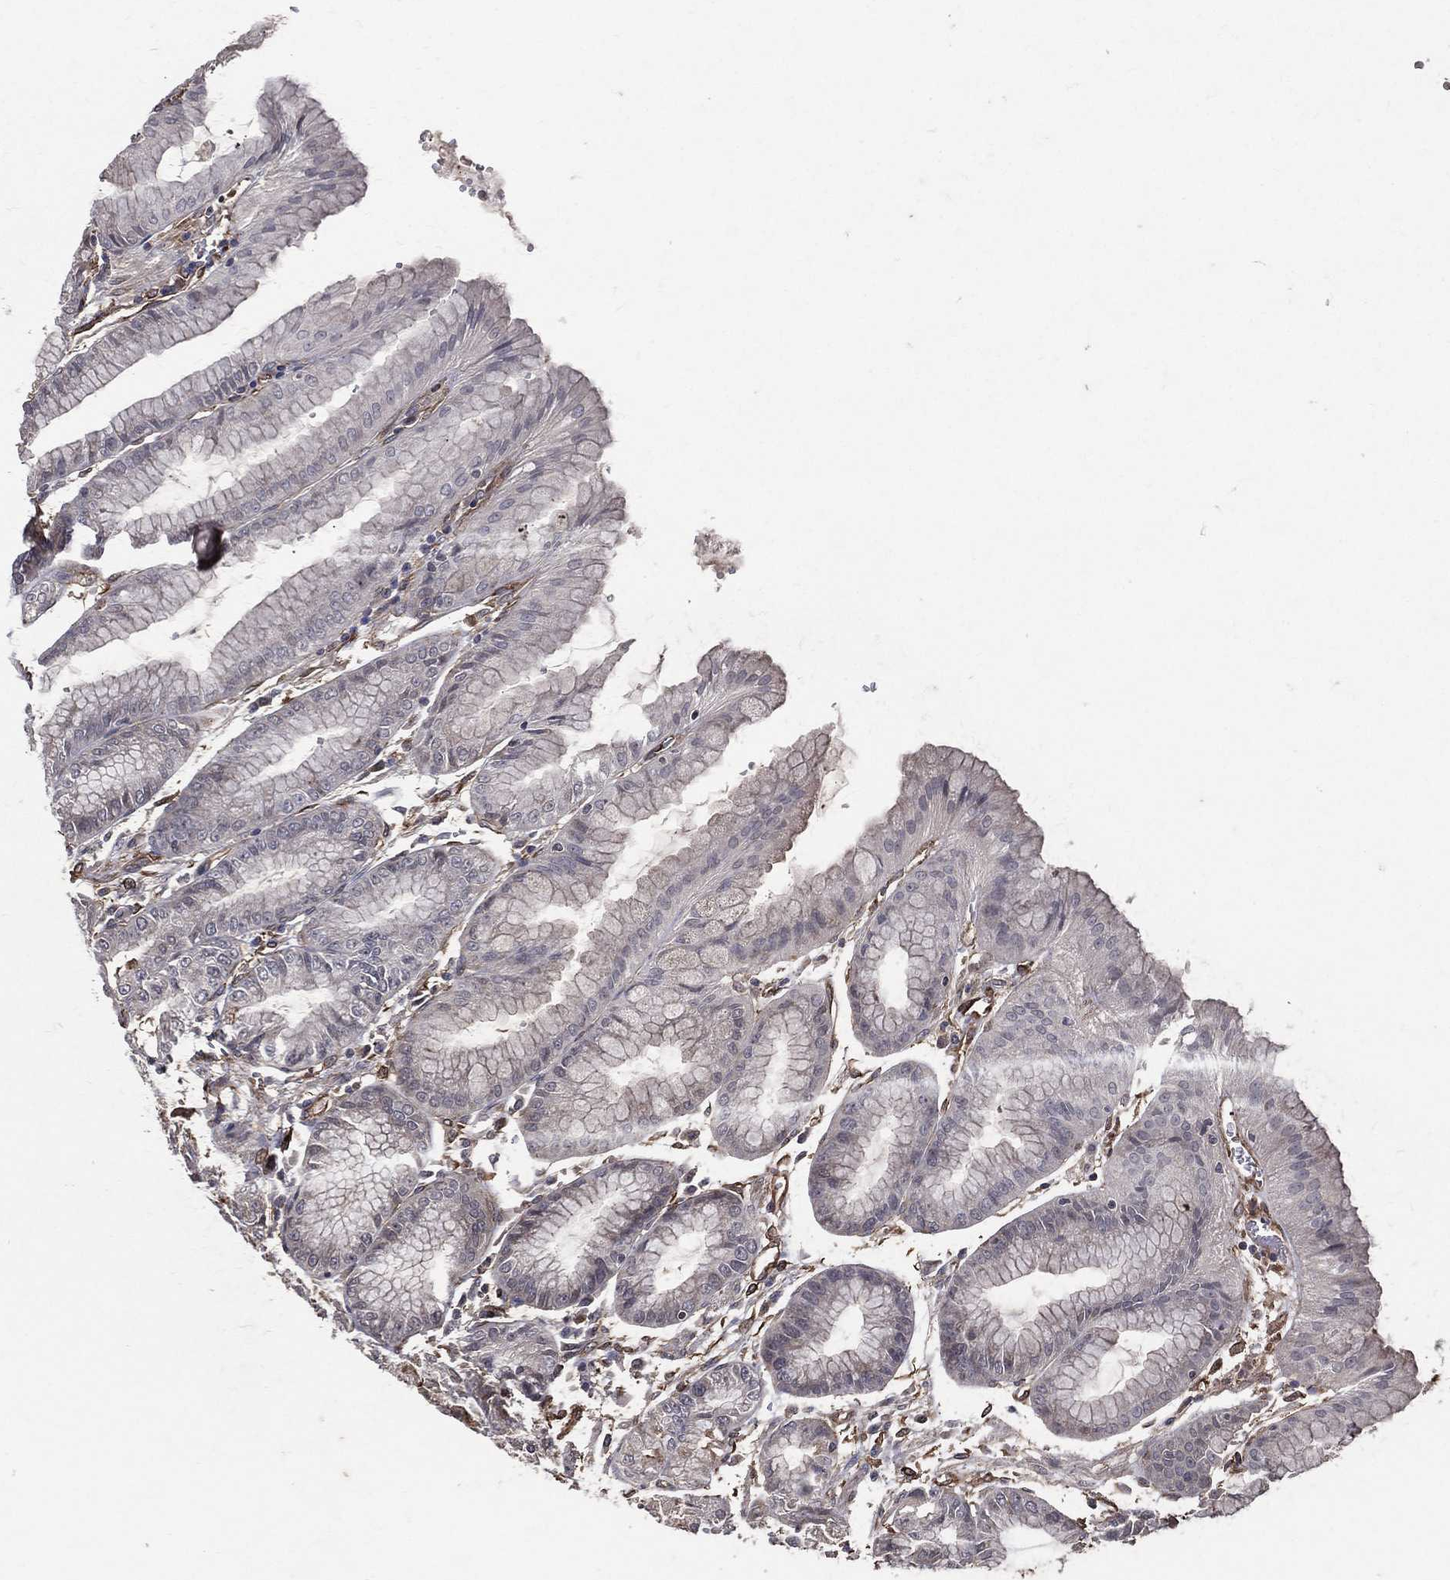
{"staining": {"intensity": "weak", "quantity": "<25%", "location": "cytoplasmic/membranous"}, "tissue": "stomach", "cell_type": "Glandular cells", "image_type": "normal", "snomed": [{"axis": "morphology", "description": "Normal tissue, NOS"}, {"axis": "topography", "description": "Stomach, lower"}], "caption": "A histopathology image of stomach stained for a protein demonstrates no brown staining in glandular cells. Nuclei are stained in blue.", "gene": "DPYSL2", "patient": {"sex": "male", "age": 71}}